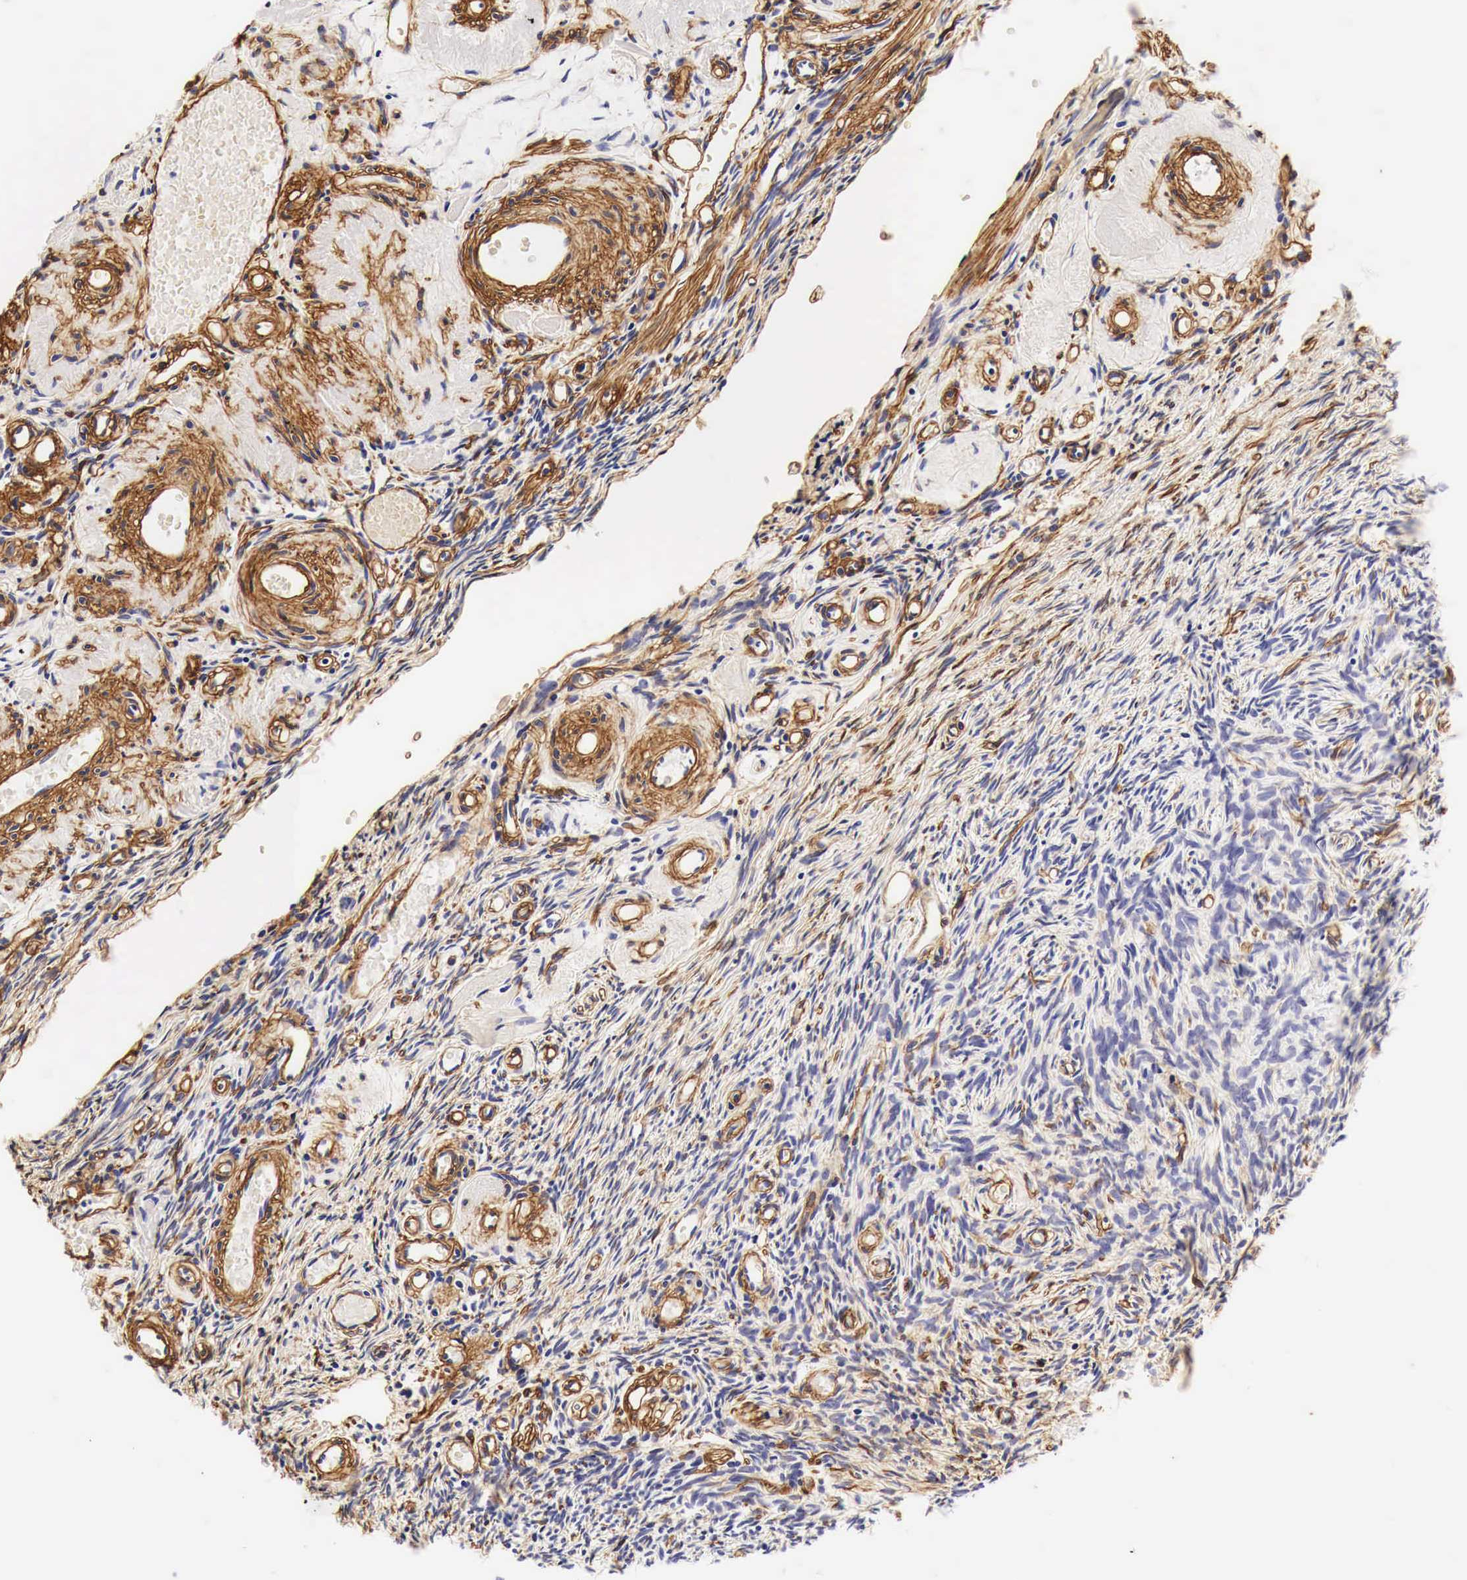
{"staining": {"intensity": "negative", "quantity": "none", "location": "none"}, "tissue": "ovary", "cell_type": "Ovarian stroma cells", "image_type": "normal", "snomed": [{"axis": "morphology", "description": "Normal tissue, NOS"}, {"axis": "topography", "description": "Ovary"}], "caption": "An immunohistochemistry image of normal ovary is shown. There is no staining in ovarian stroma cells of ovary. (DAB (3,3'-diaminobenzidine) IHC, high magnification).", "gene": "LAMB2", "patient": {"sex": "female", "age": 78}}